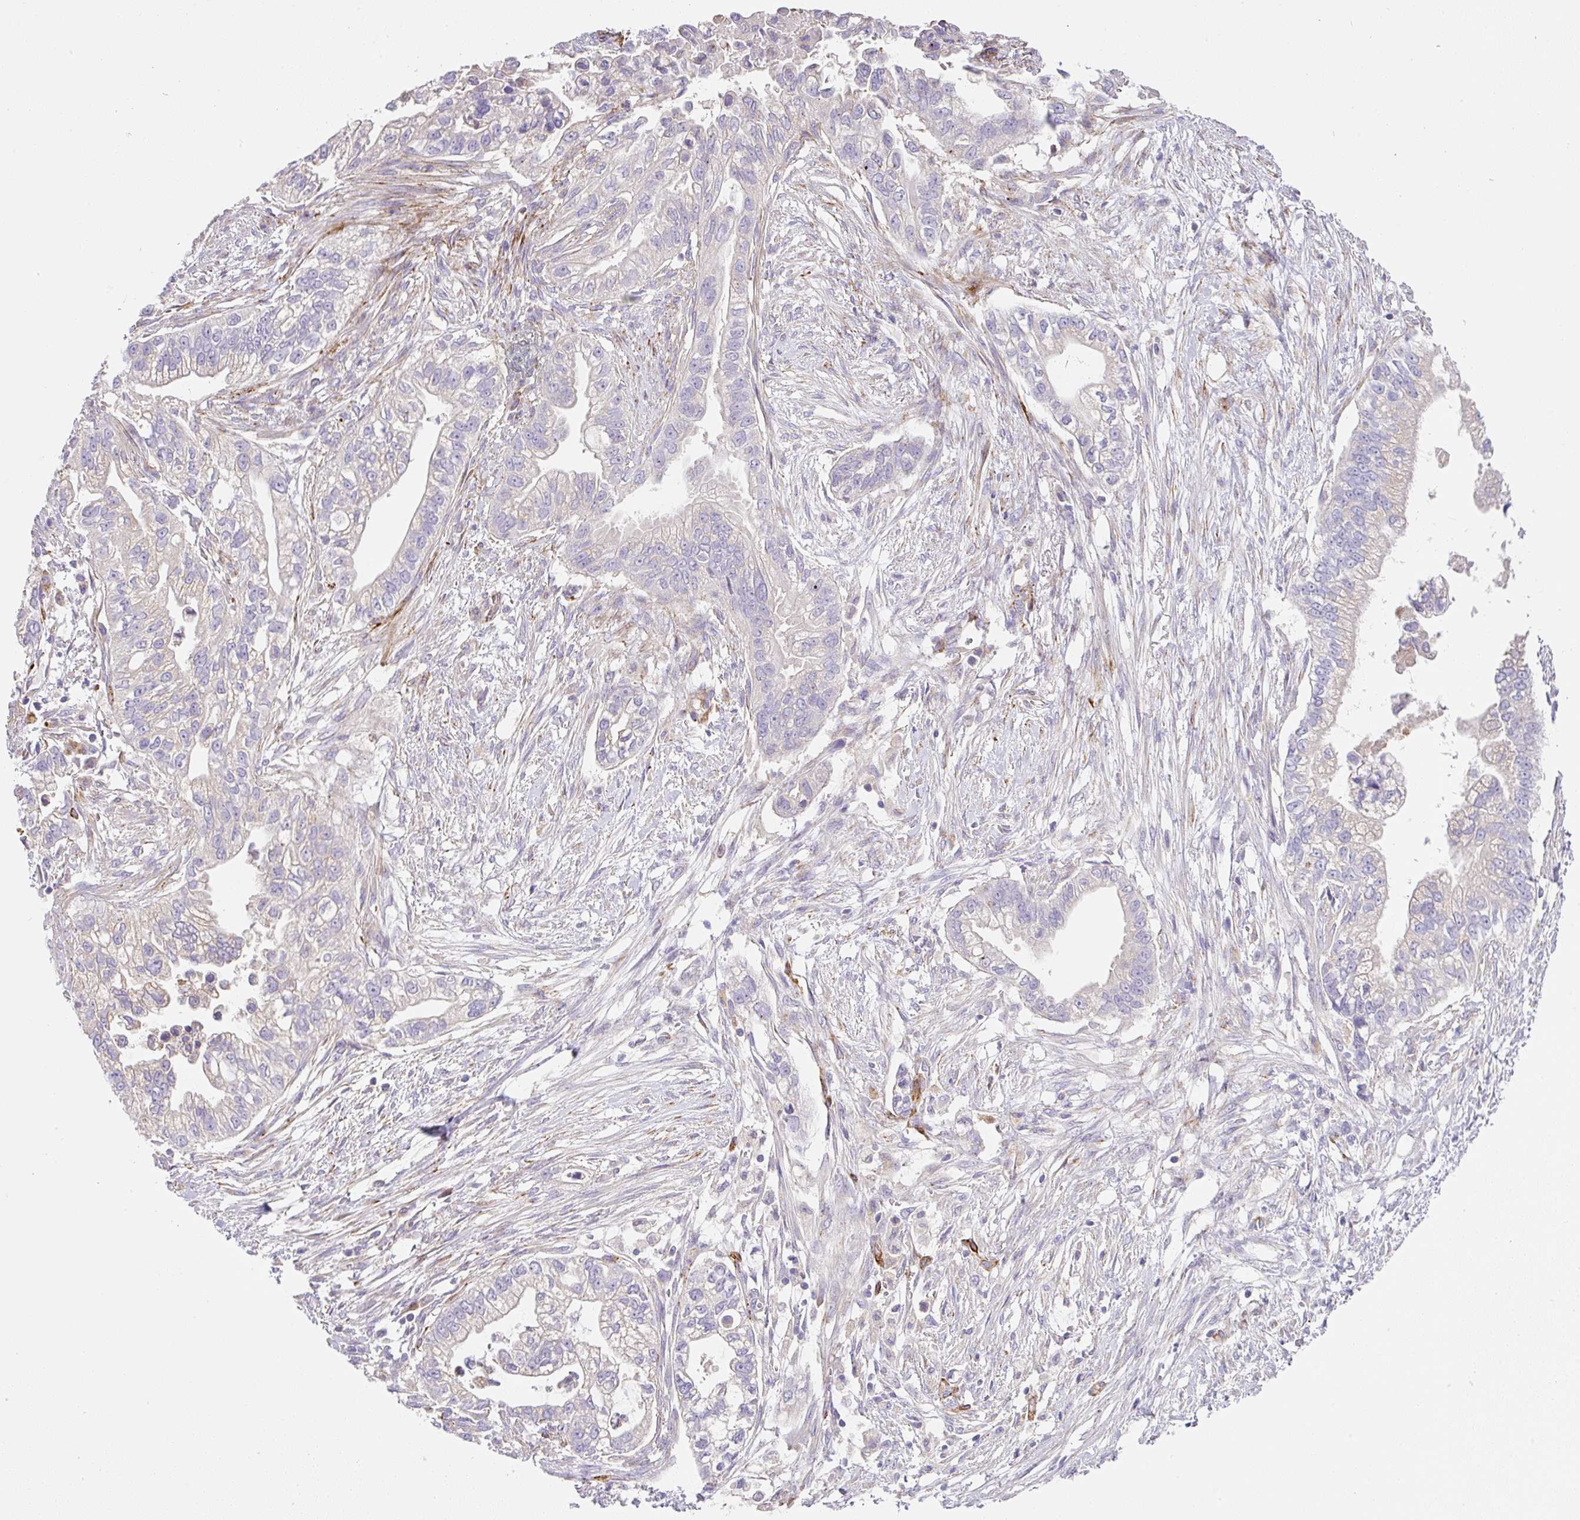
{"staining": {"intensity": "negative", "quantity": "none", "location": "none"}, "tissue": "pancreatic cancer", "cell_type": "Tumor cells", "image_type": "cancer", "snomed": [{"axis": "morphology", "description": "Adenocarcinoma, NOS"}, {"axis": "topography", "description": "Pancreas"}], "caption": "Tumor cells are negative for brown protein staining in pancreatic cancer (adenocarcinoma).", "gene": "SLC25A17", "patient": {"sex": "male", "age": 70}}